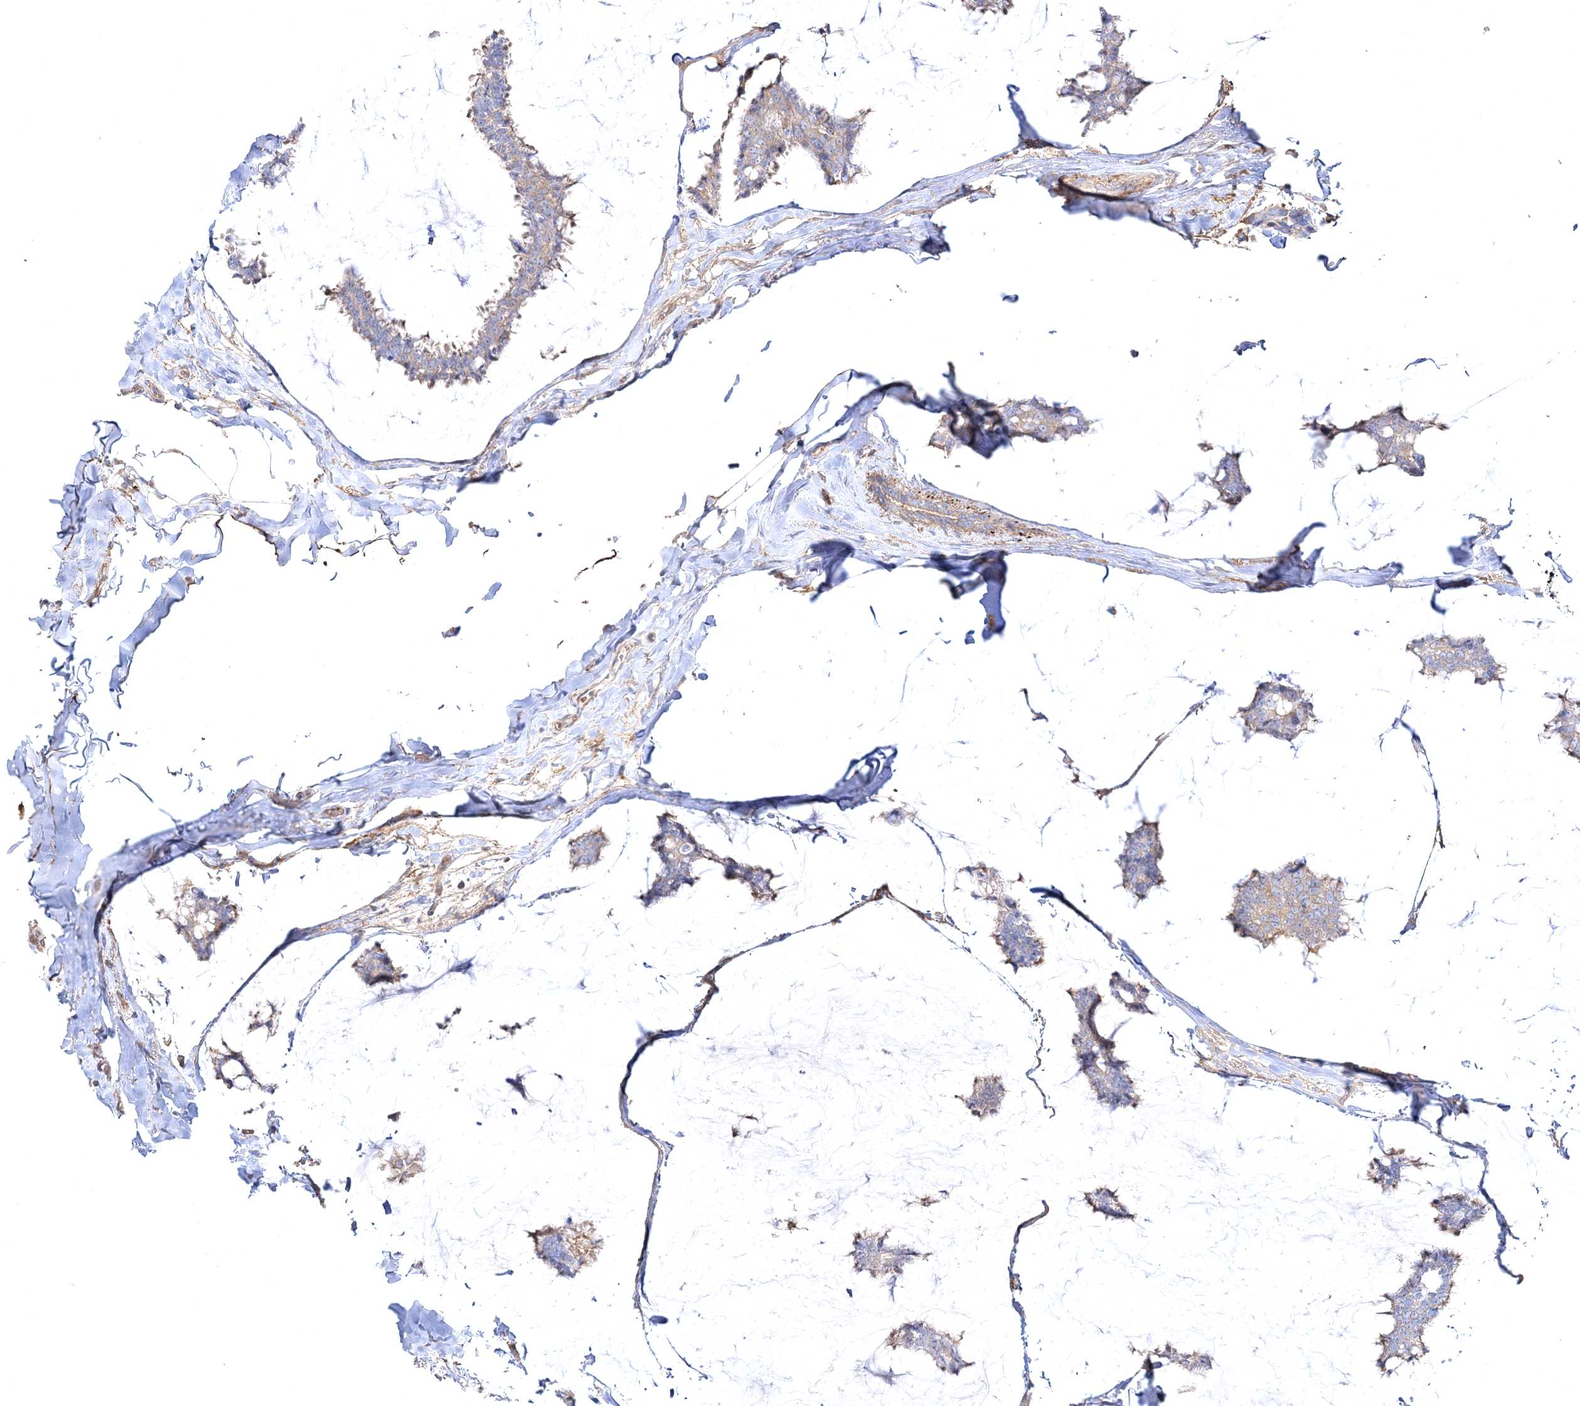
{"staining": {"intensity": "weak", "quantity": "25%-75%", "location": "cytoplasmic/membranous"}, "tissue": "breast cancer", "cell_type": "Tumor cells", "image_type": "cancer", "snomed": [{"axis": "morphology", "description": "Duct carcinoma"}, {"axis": "topography", "description": "Breast"}], "caption": "Immunohistochemistry (IHC) of breast infiltrating ductal carcinoma reveals low levels of weak cytoplasmic/membranous staining in approximately 25%-75% of tumor cells.", "gene": "ZSWIM6", "patient": {"sex": "female", "age": 93}}